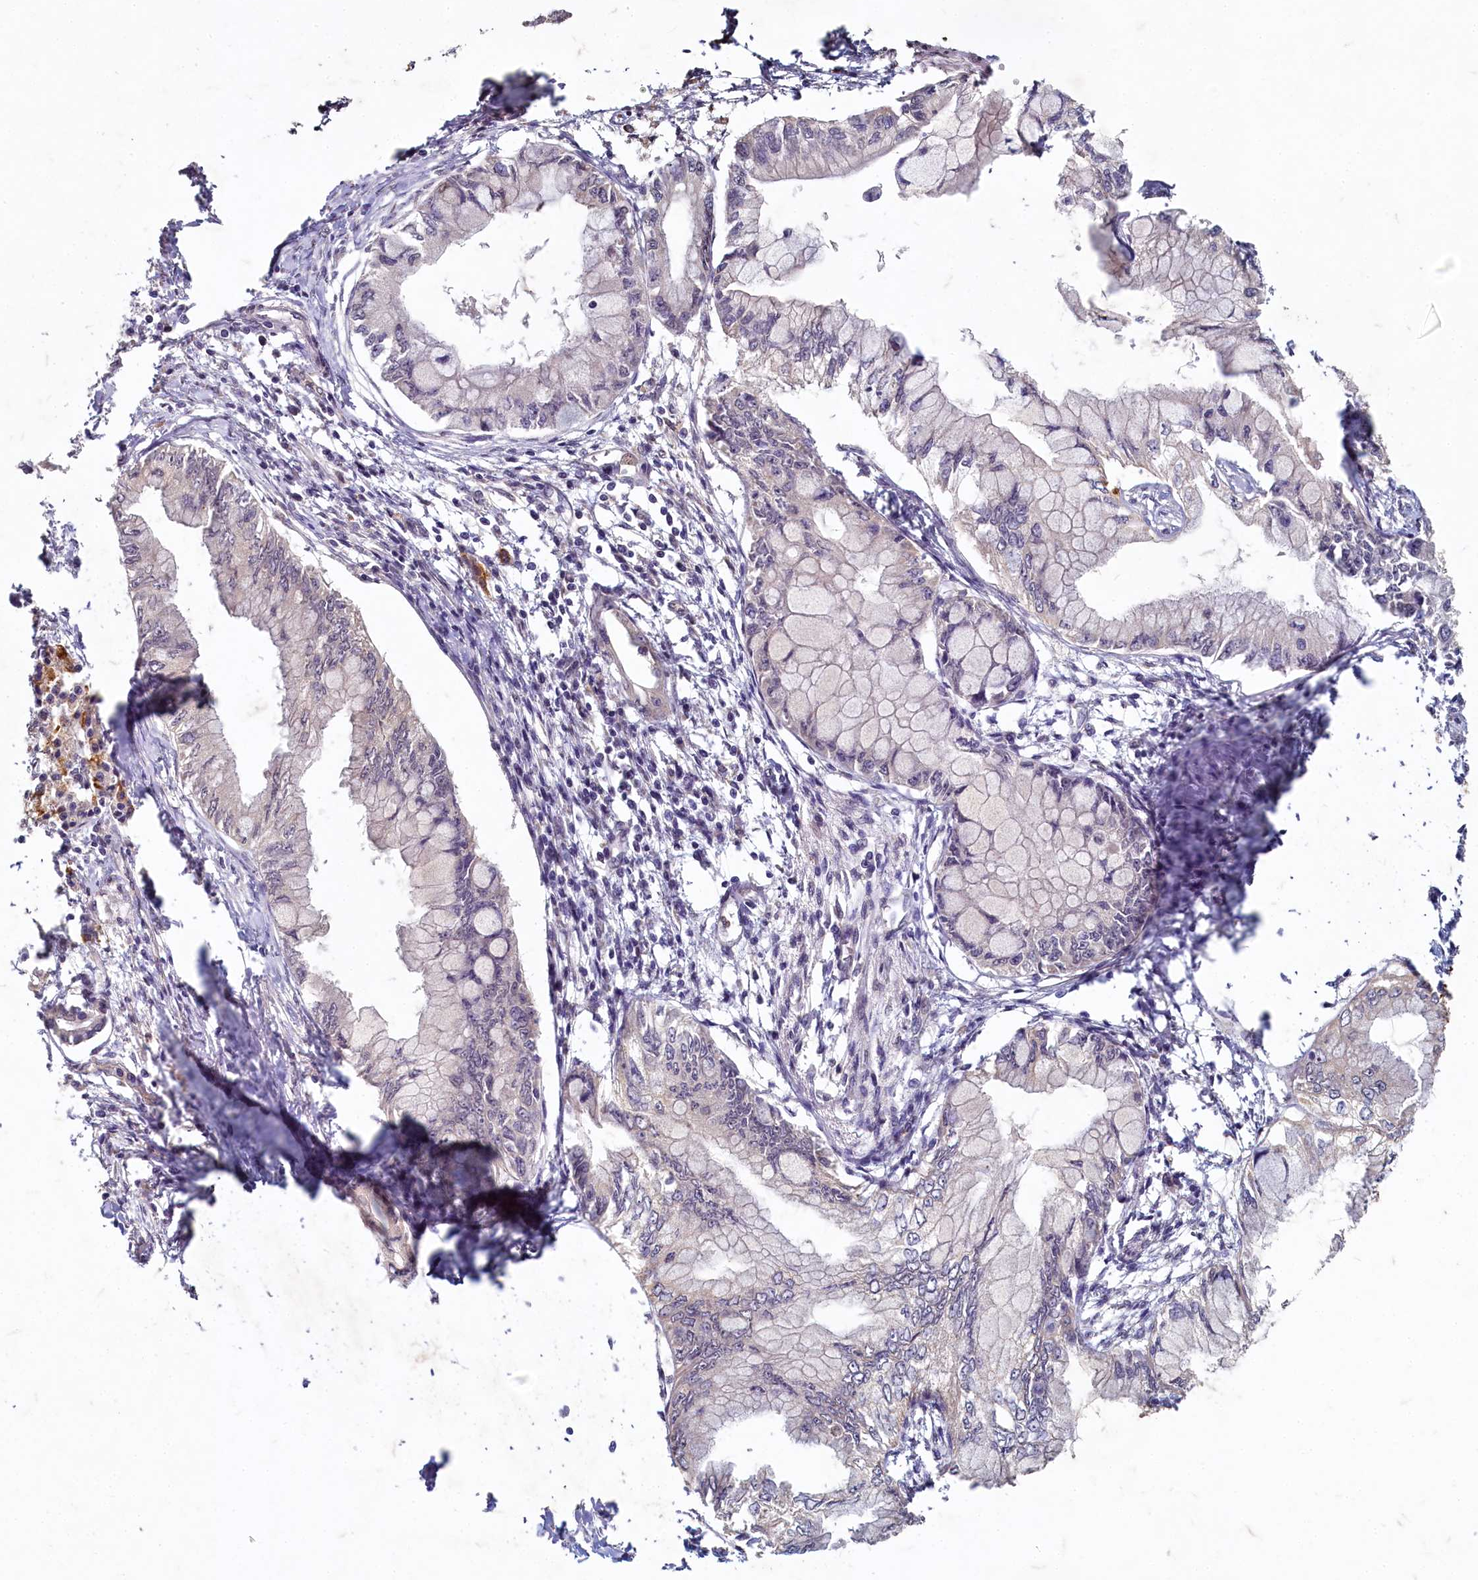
{"staining": {"intensity": "negative", "quantity": "none", "location": "none"}, "tissue": "pancreatic cancer", "cell_type": "Tumor cells", "image_type": "cancer", "snomed": [{"axis": "morphology", "description": "Adenocarcinoma, NOS"}, {"axis": "topography", "description": "Pancreas"}], "caption": "DAB (3,3'-diaminobenzidine) immunohistochemical staining of adenocarcinoma (pancreatic) exhibits no significant positivity in tumor cells.", "gene": "HERC3", "patient": {"sex": "male", "age": 48}}